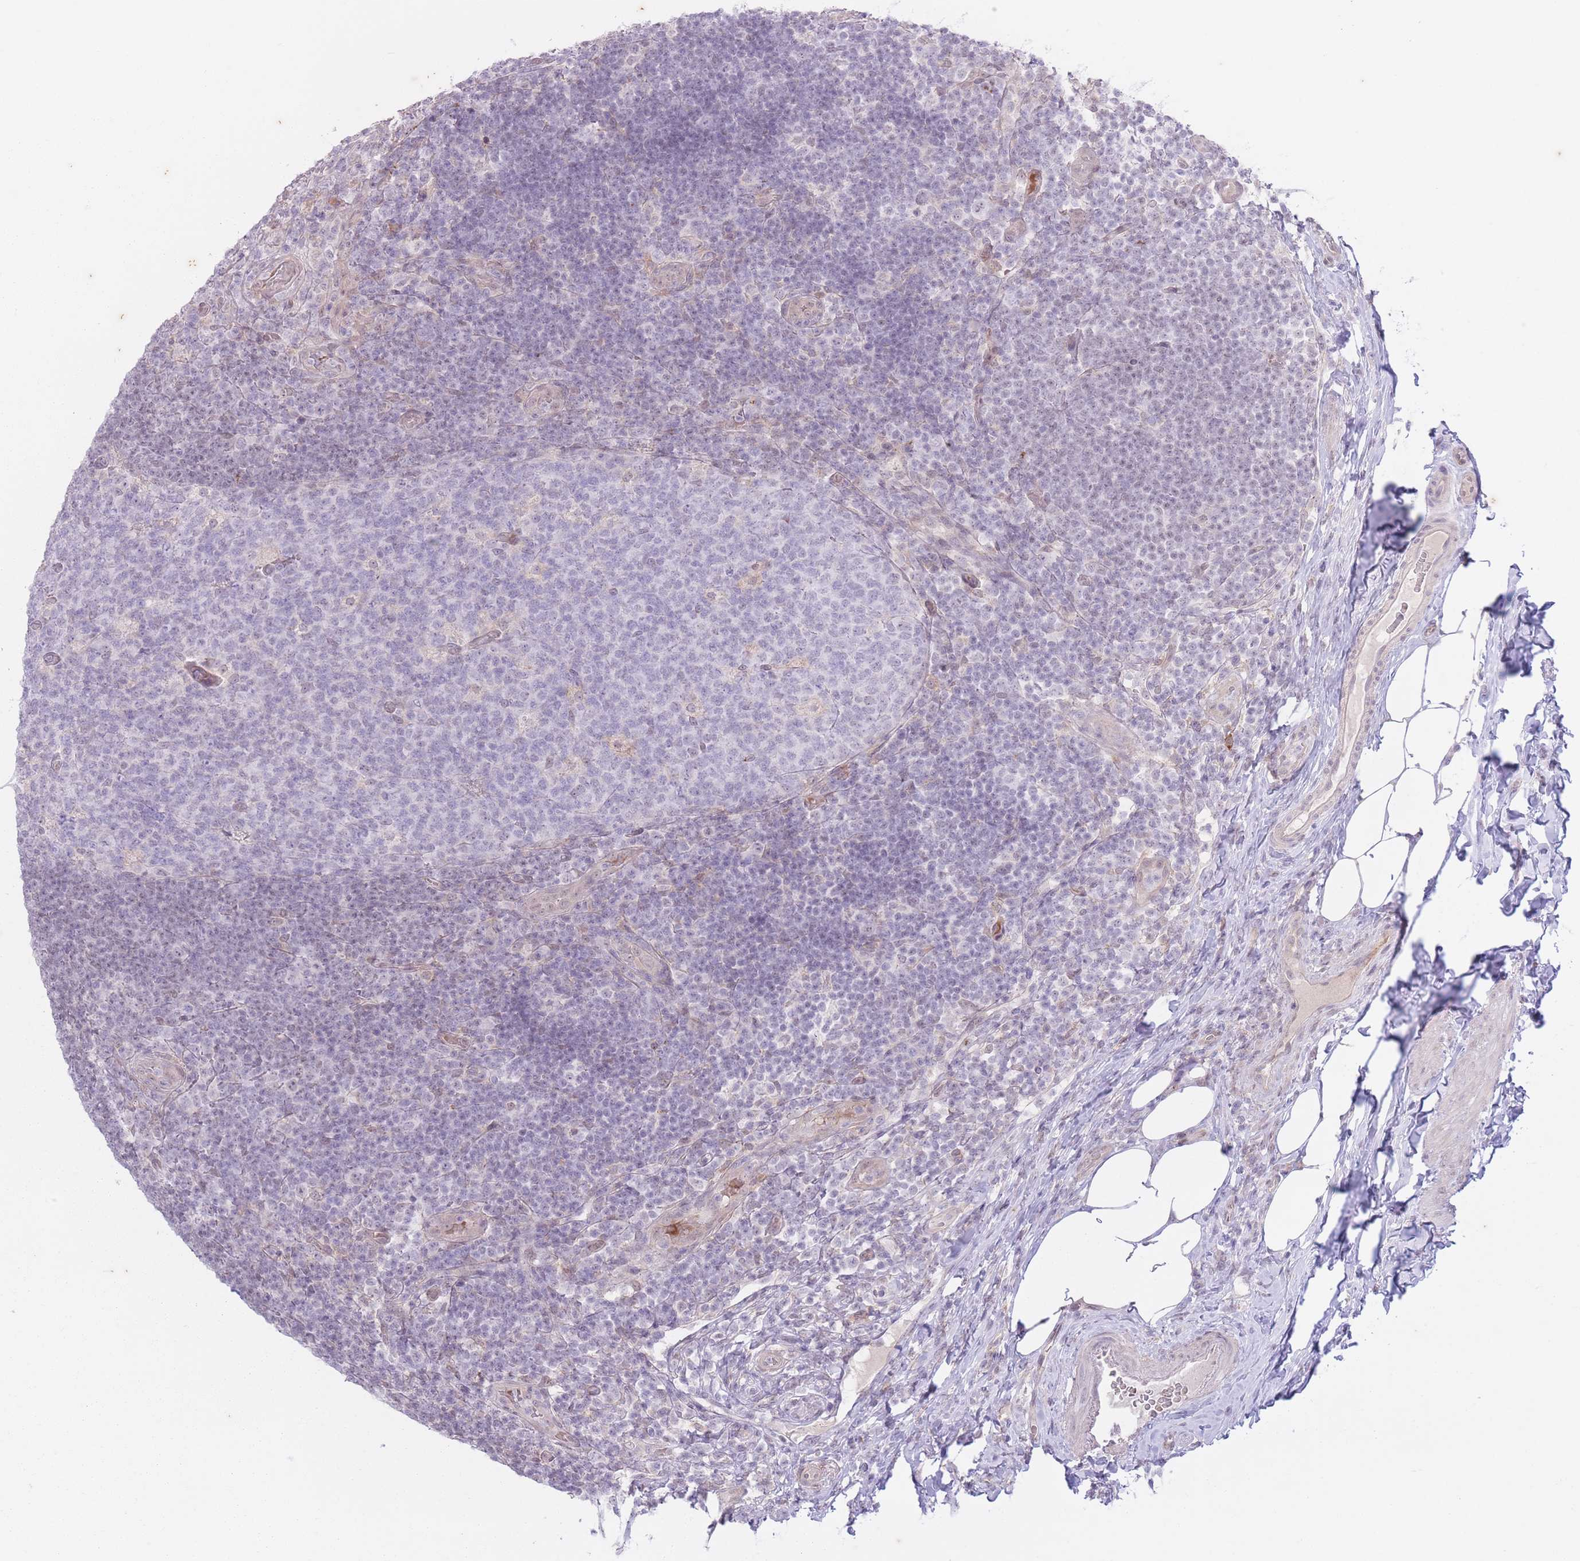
{"staining": {"intensity": "moderate", "quantity": "25%-75%", "location": "cytoplasmic/membranous"}, "tissue": "appendix", "cell_type": "Glandular cells", "image_type": "normal", "snomed": [{"axis": "morphology", "description": "Normal tissue, NOS"}, {"axis": "topography", "description": "Appendix"}], "caption": "Glandular cells demonstrate medium levels of moderate cytoplasmic/membranous positivity in approximately 25%-75% of cells in benign human appendix.", "gene": "ARPIN", "patient": {"sex": "female", "age": 43}}